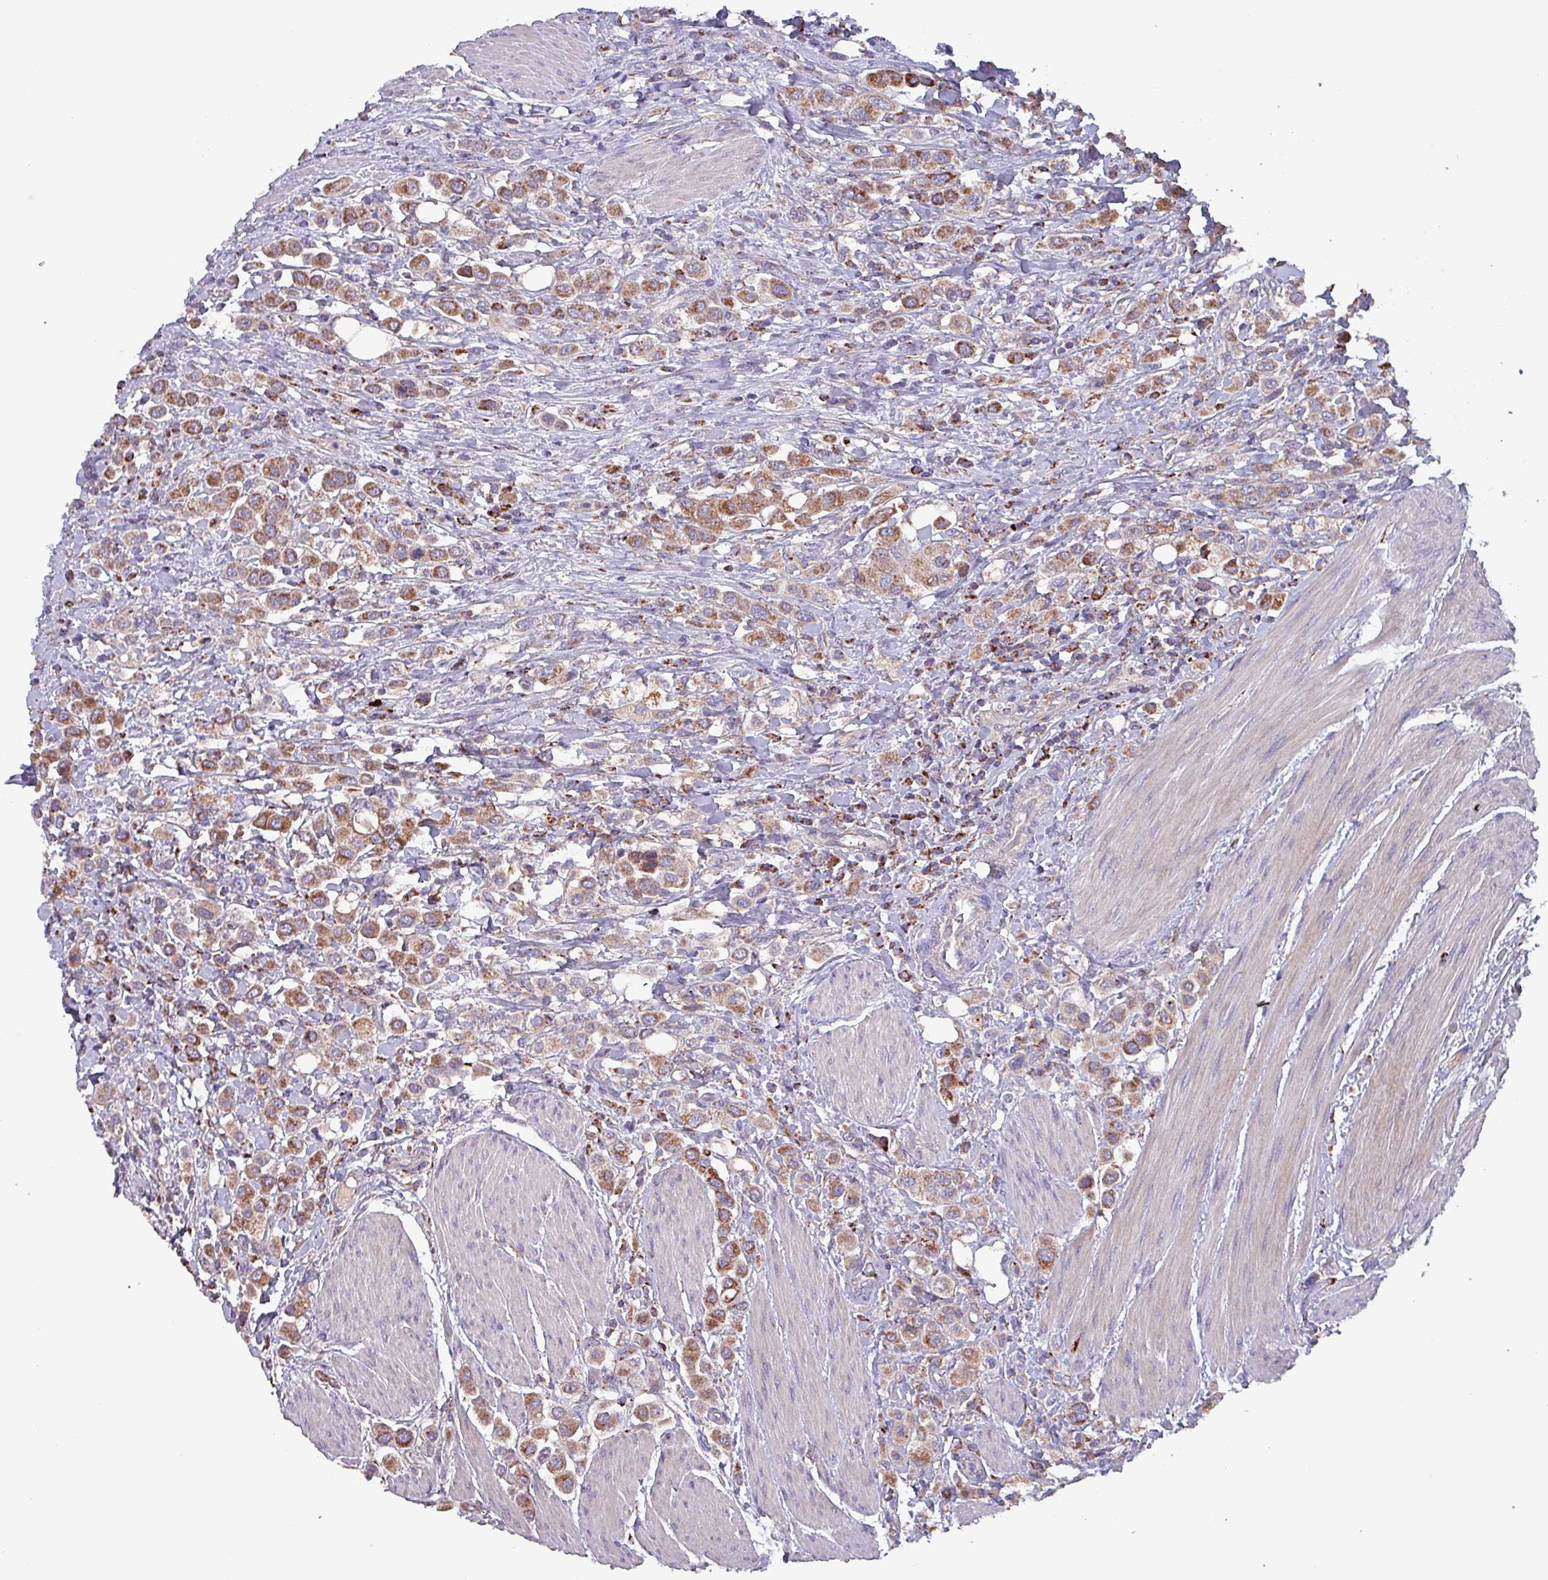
{"staining": {"intensity": "moderate", "quantity": ">75%", "location": "cytoplasmic/membranous"}, "tissue": "urothelial cancer", "cell_type": "Tumor cells", "image_type": "cancer", "snomed": [{"axis": "morphology", "description": "Urothelial carcinoma, High grade"}, {"axis": "topography", "description": "Urinary bladder"}], "caption": "IHC image of human urothelial cancer stained for a protein (brown), which displays medium levels of moderate cytoplasmic/membranous positivity in approximately >75% of tumor cells.", "gene": "ZNF322", "patient": {"sex": "male", "age": 50}}